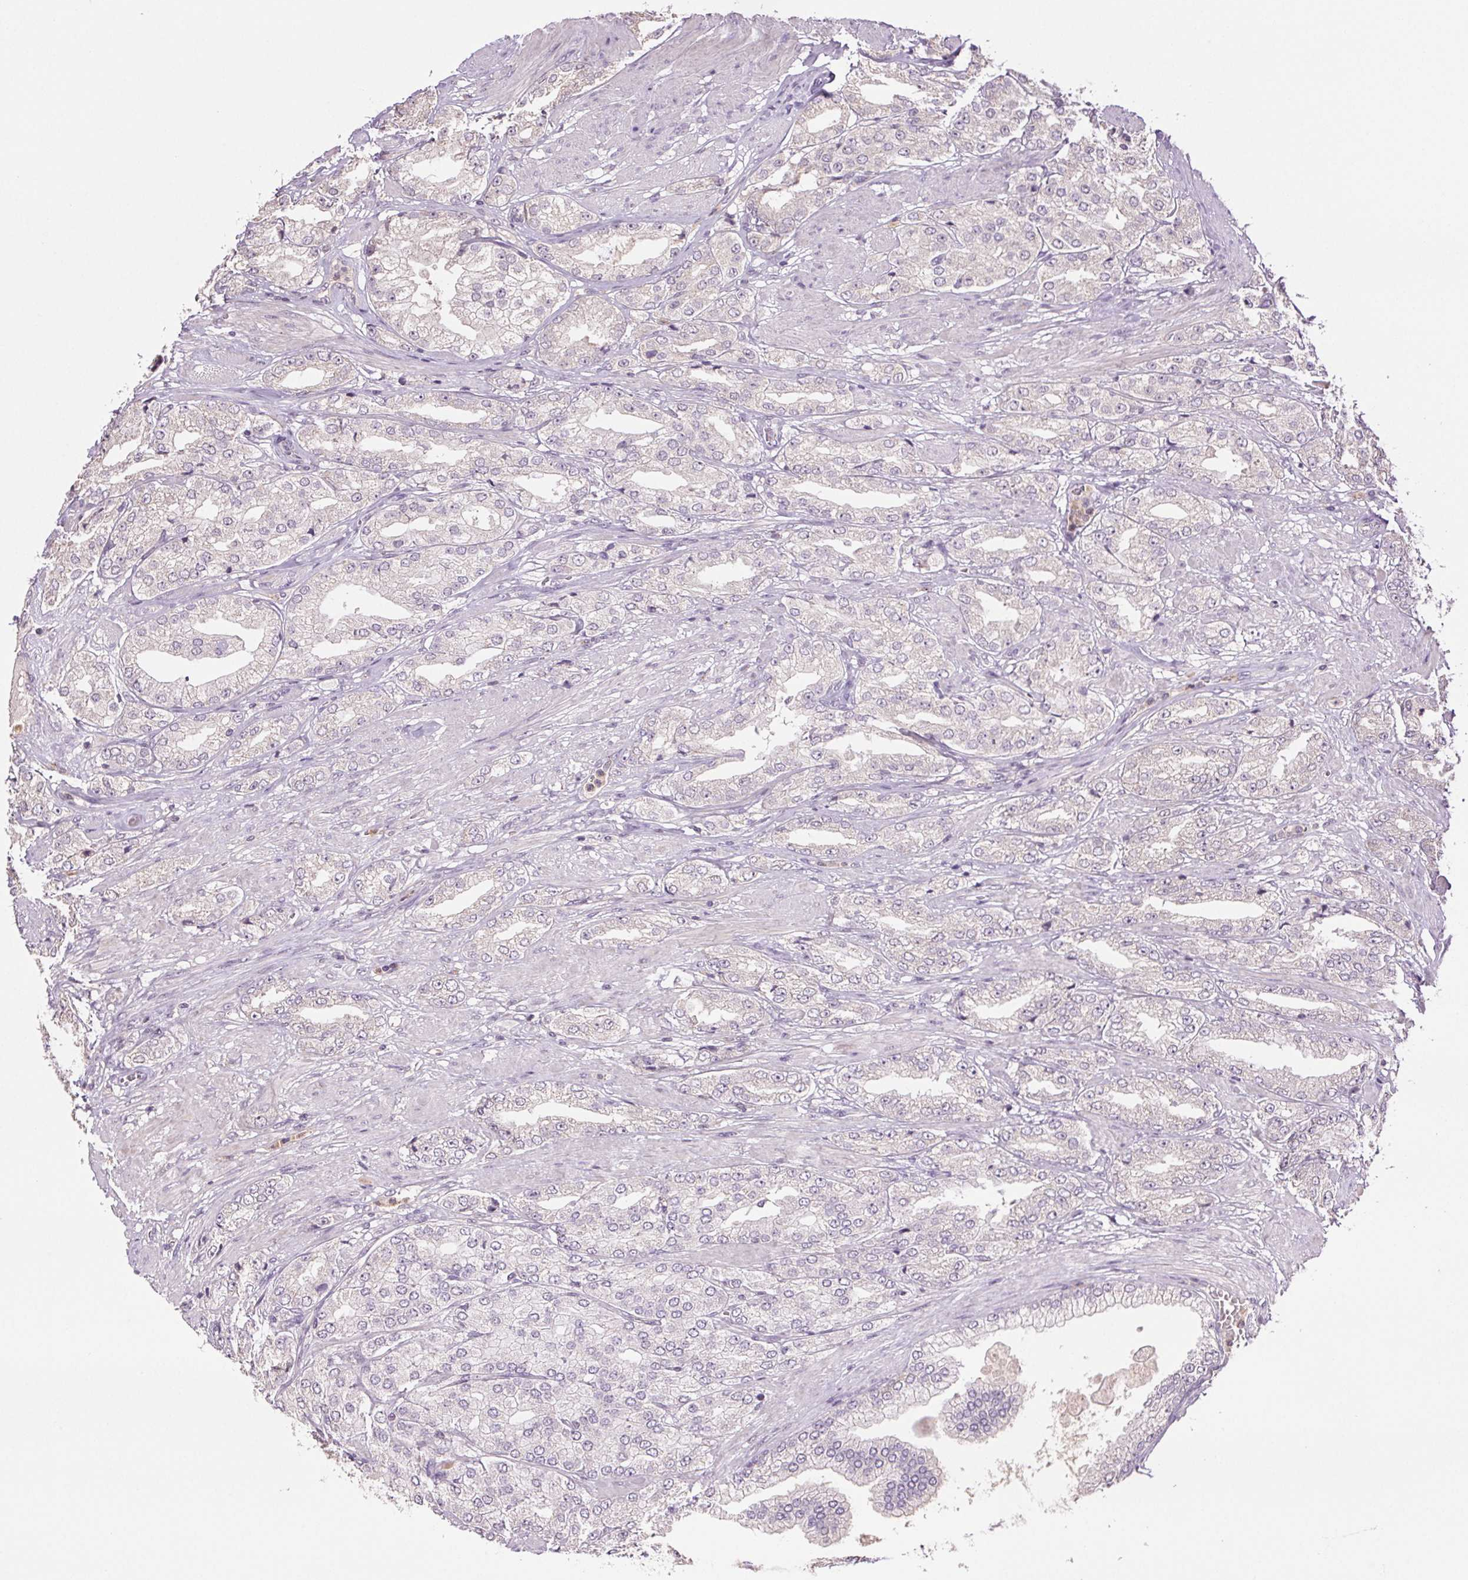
{"staining": {"intensity": "negative", "quantity": "none", "location": "none"}, "tissue": "prostate cancer", "cell_type": "Tumor cells", "image_type": "cancer", "snomed": [{"axis": "morphology", "description": "Adenocarcinoma, High grade"}, {"axis": "topography", "description": "Prostate"}], "caption": "The photomicrograph reveals no significant staining in tumor cells of prostate adenocarcinoma (high-grade). (DAB (3,3'-diaminobenzidine) IHC with hematoxylin counter stain).", "gene": "TMEM253", "patient": {"sex": "male", "age": 68}}